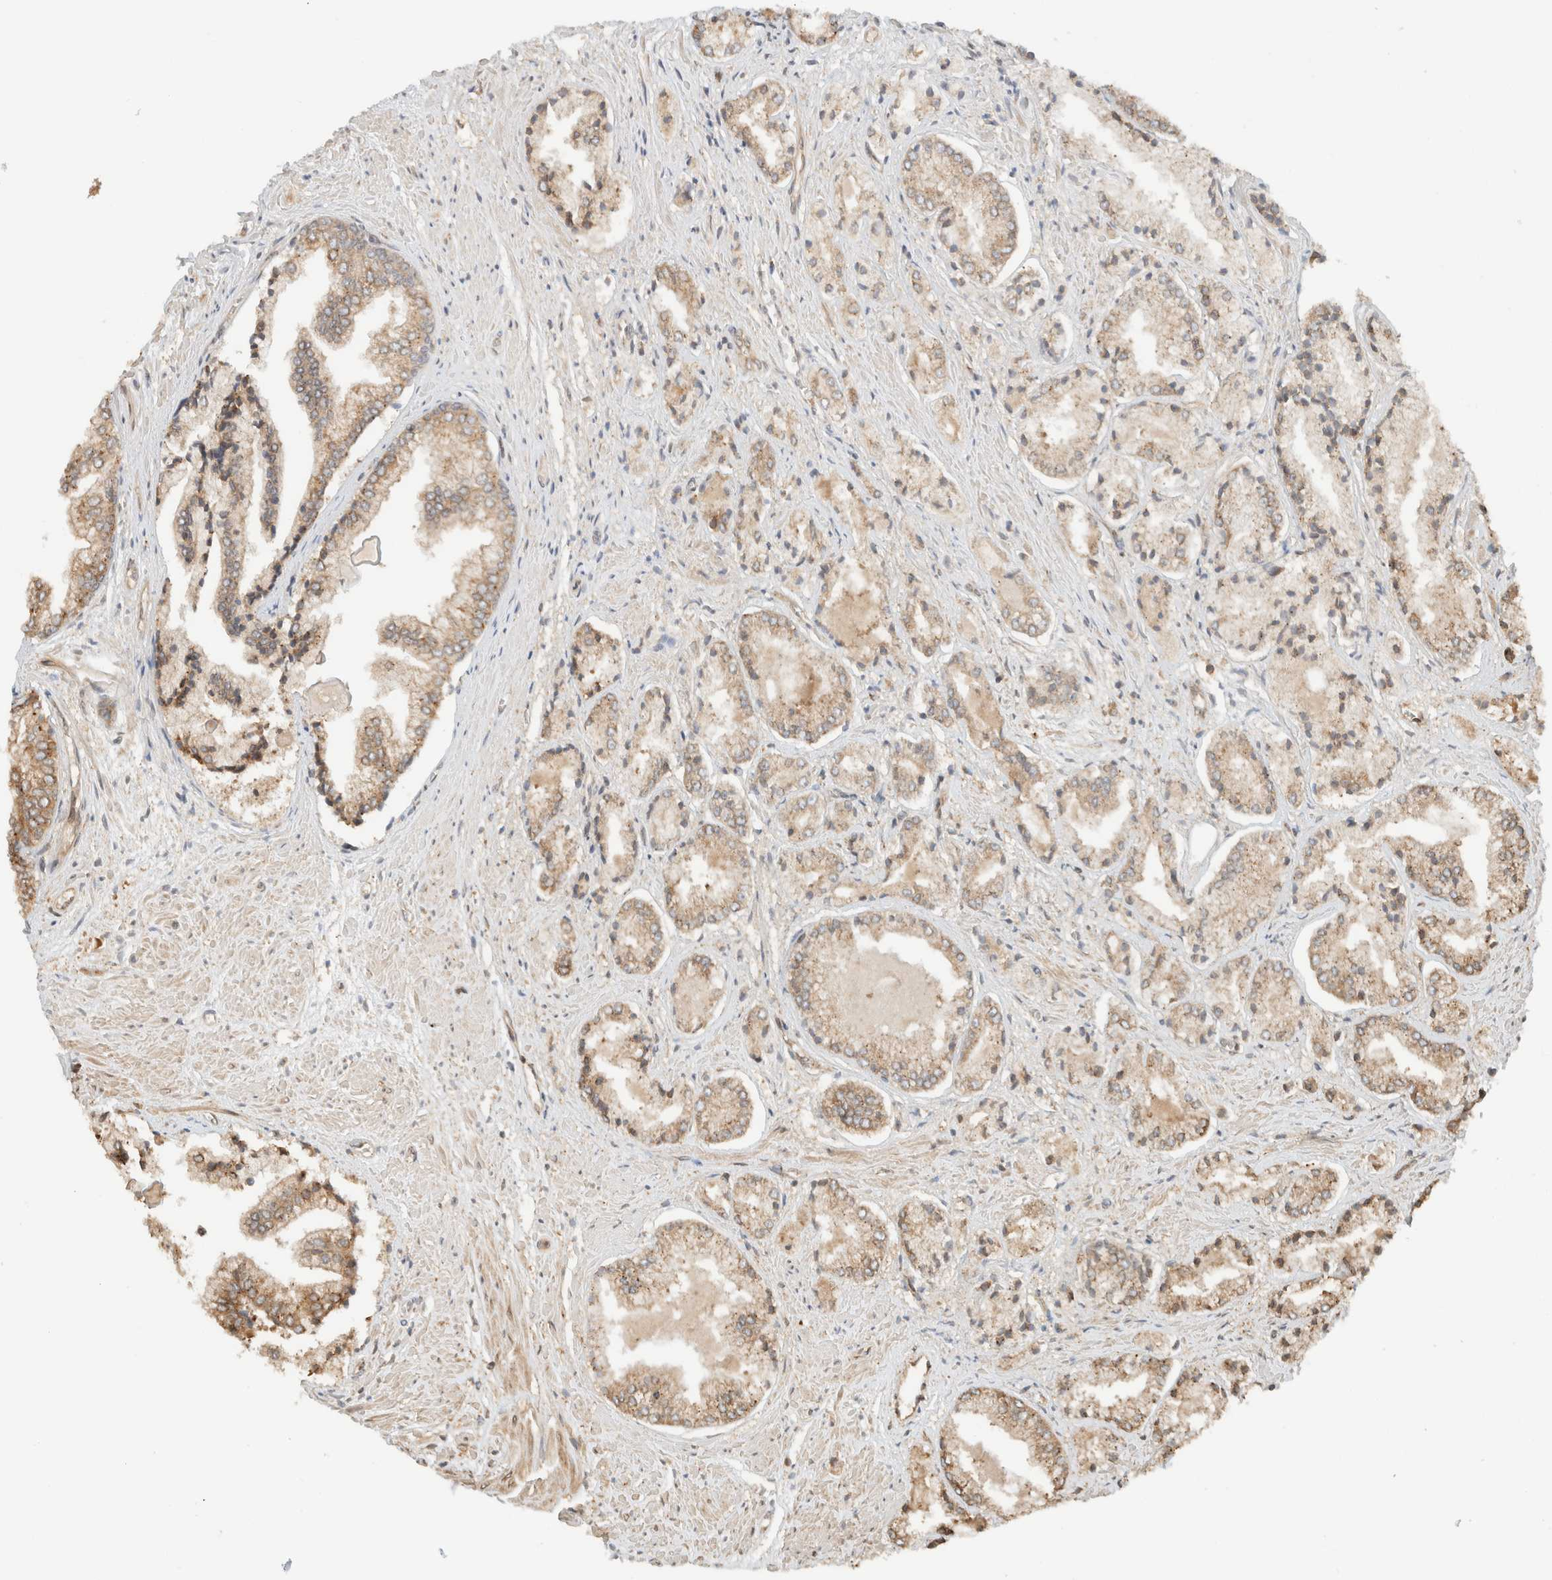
{"staining": {"intensity": "weak", "quantity": ">75%", "location": "cytoplasmic/membranous"}, "tissue": "prostate cancer", "cell_type": "Tumor cells", "image_type": "cancer", "snomed": [{"axis": "morphology", "description": "Adenocarcinoma, Low grade"}, {"axis": "topography", "description": "Prostate"}], "caption": "Immunohistochemical staining of low-grade adenocarcinoma (prostate) shows low levels of weak cytoplasmic/membranous positivity in approximately >75% of tumor cells.", "gene": "ARFGEF2", "patient": {"sex": "male", "age": 52}}